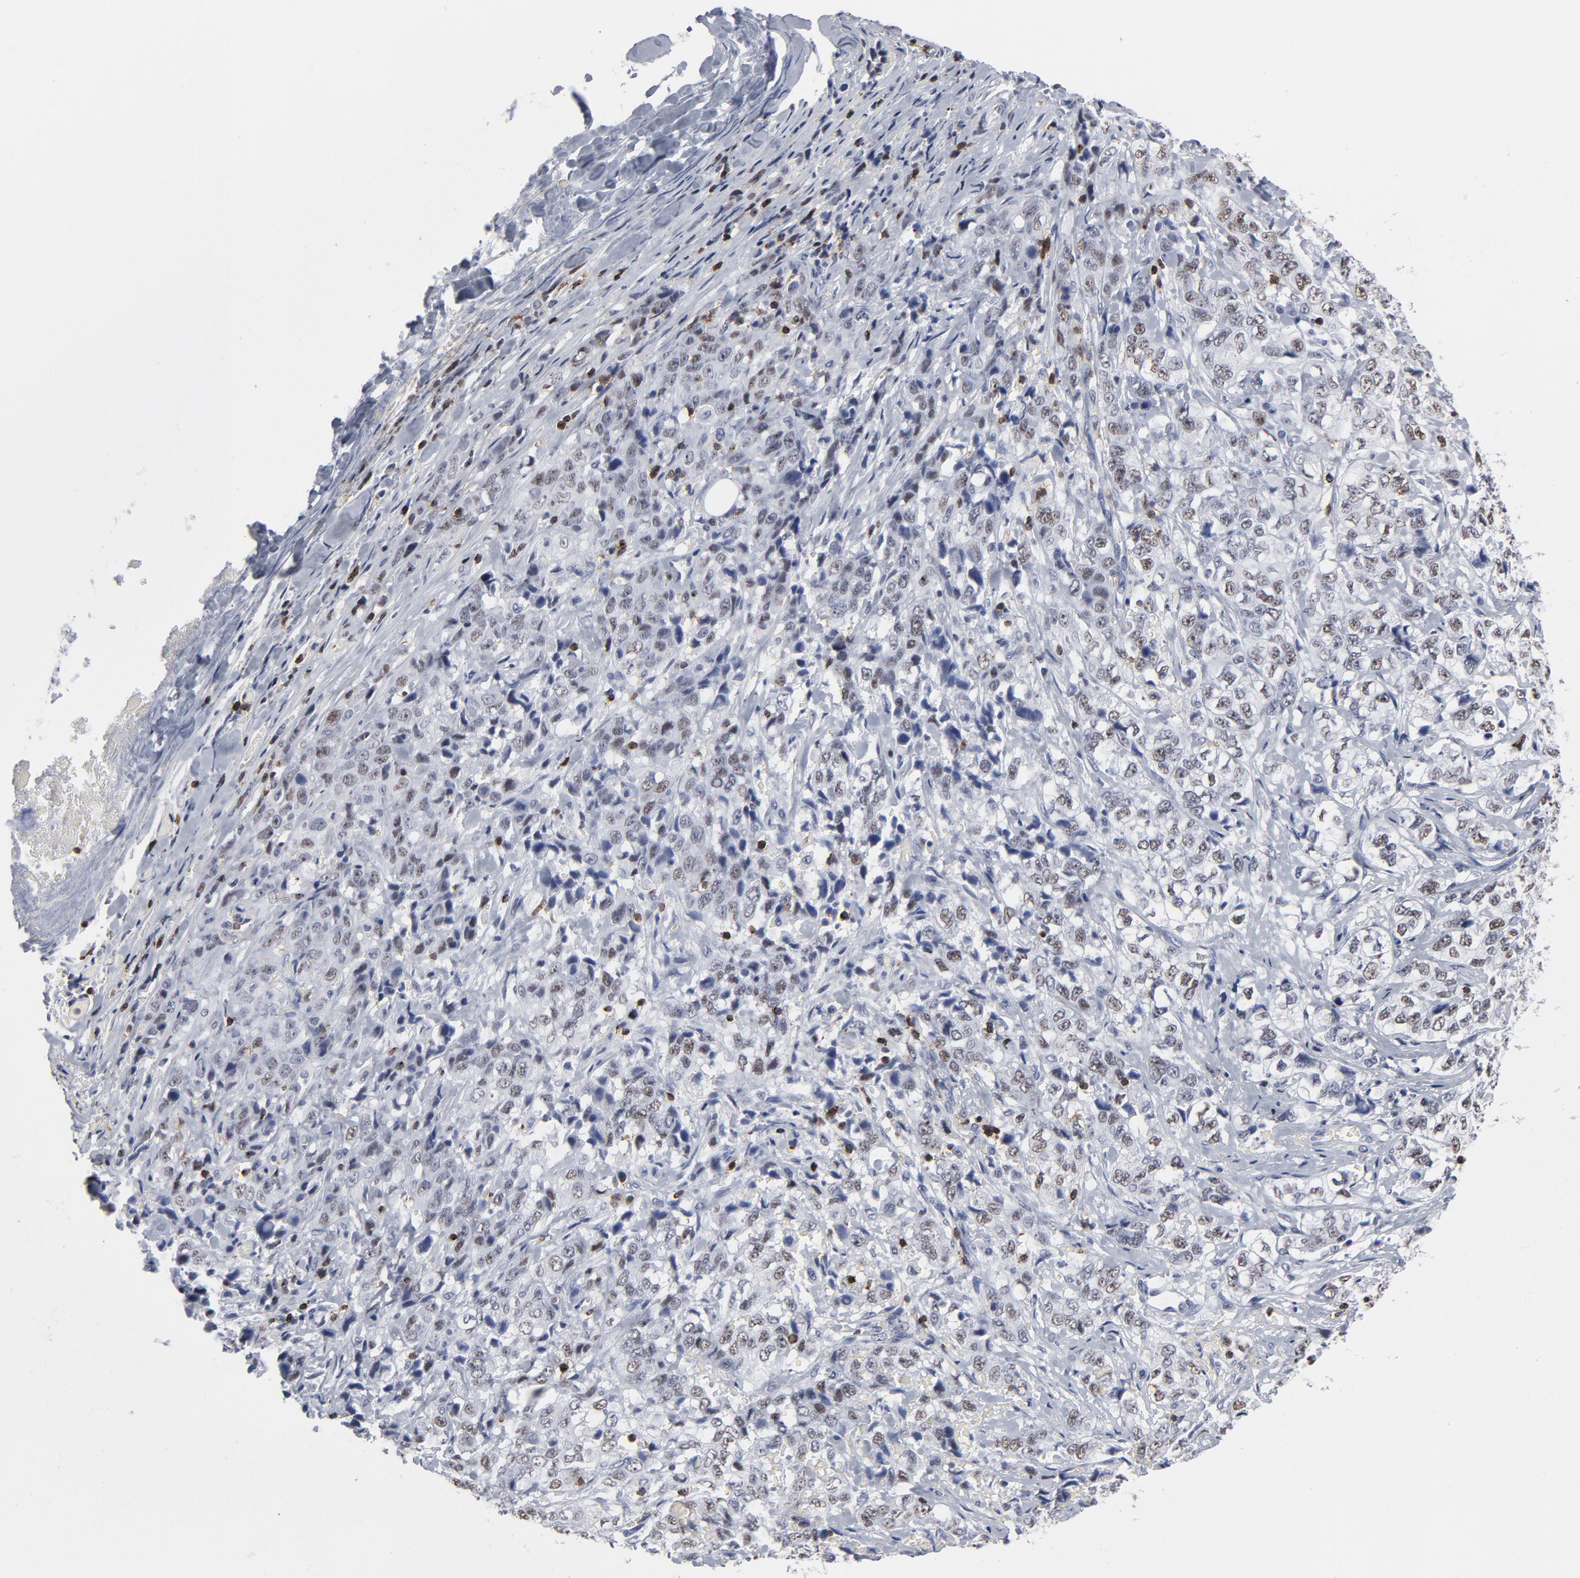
{"staining": {"intensity": "weak", "quantity": "<25%", "location": "nuclear"}, "tissue": "stomach cancer", "cell_type": "Tumor cells", "image_type": "cancer", "snomed": [{"axis": "morphology", "description": "Adenocarcinoma, NOS"}, {"axis": "topography", "description": "Stomach"}], "caption": "The immunohistochemistry (IHC) photomicrograph has no significant expression in tumor cells of adenocarcinoma (stomach) tissue.", "gene": "CD2", "patient": {"sex": "male", "age": 48}}